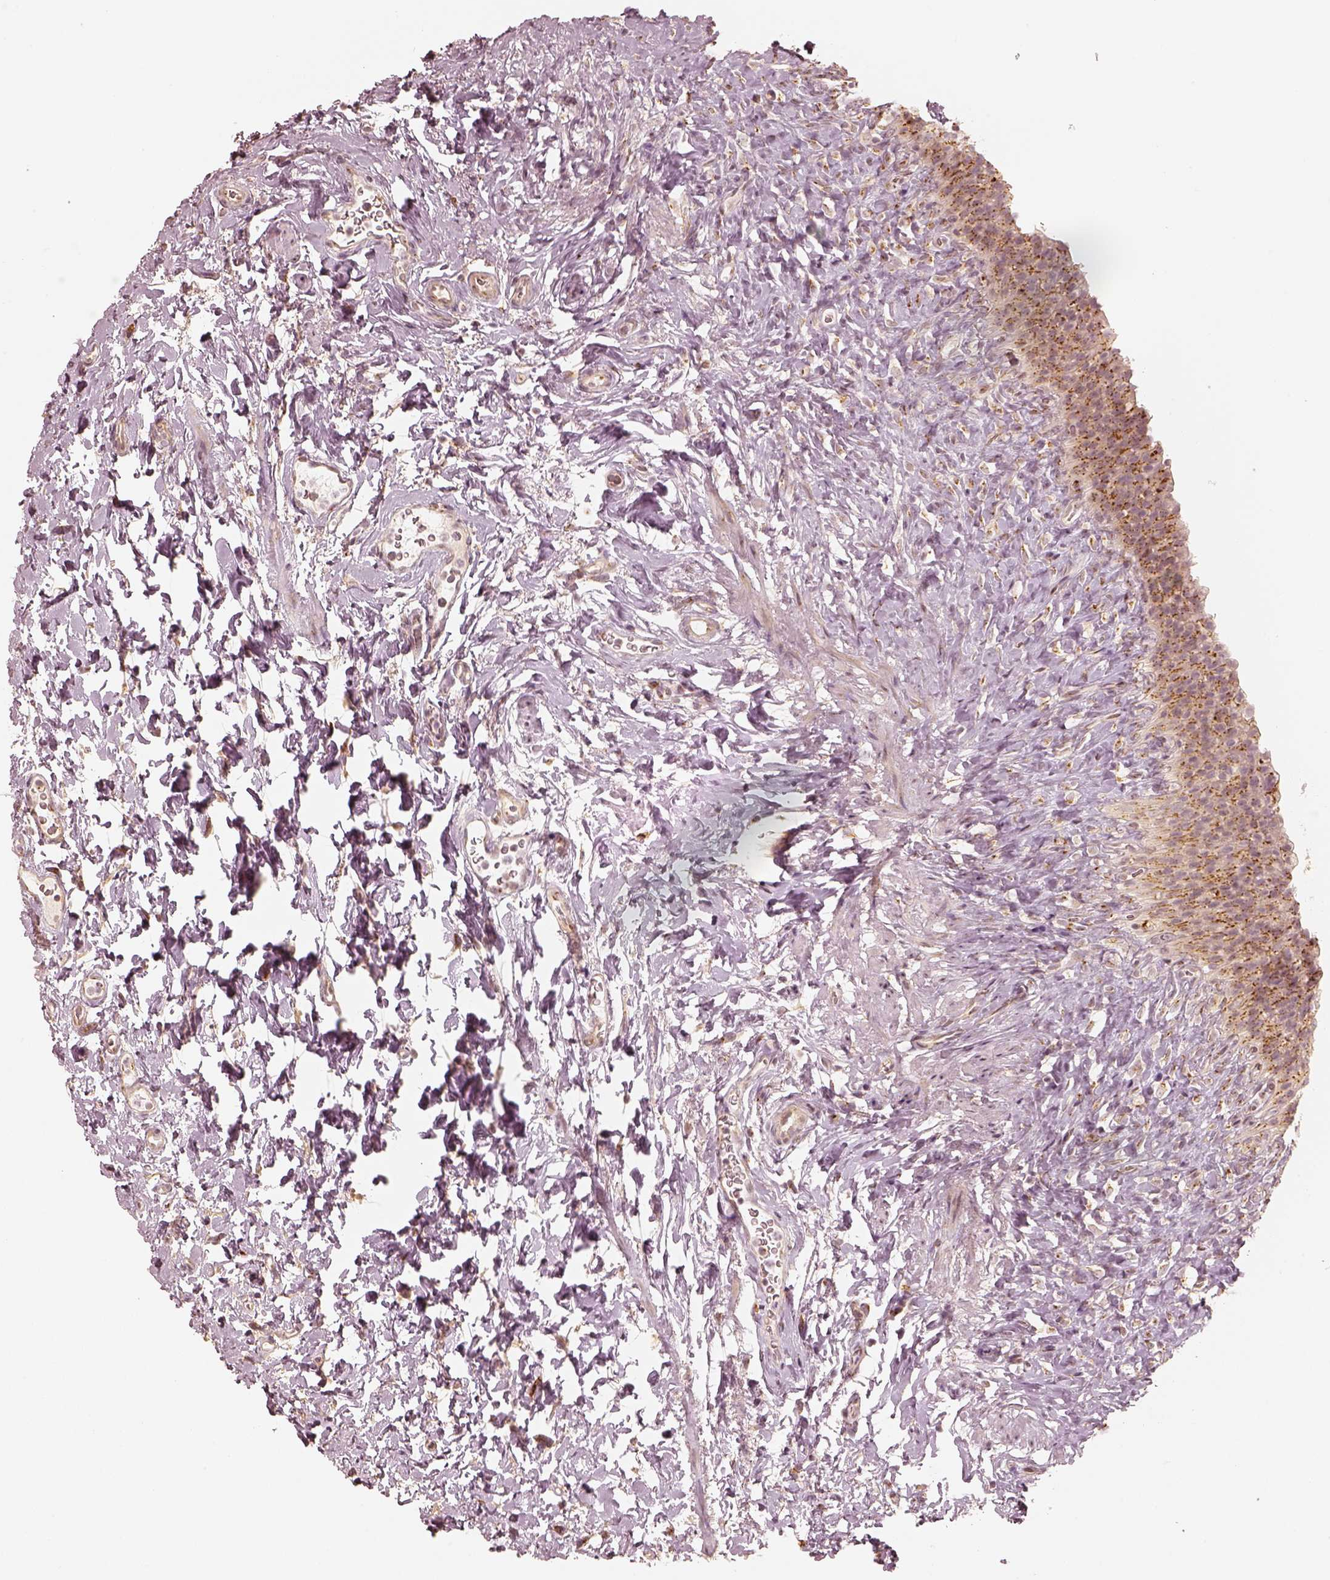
{"staining": {"intensity": "moderate", "quantity": "25%-75%", "location": "cytoplasmic/membranous"}, "tissue": "urinary bladder", "cell_type": "Urothelial cells", "image_type": "normal", "snomed": [{"axis": "morphology", "description": "Normal tissue, NOS"}, {"axis": "topography", "description": "Urinary bladder"}], "caption": "Moderate cytoplasmic/membranous positivity for a protein is appreciated in about 25%-75% of urothelial cells of normal urinary bladder using immunohistochemistry (IHC).", "gene": "GORASP2", "patient": {"sex": "male", "age": 76}}